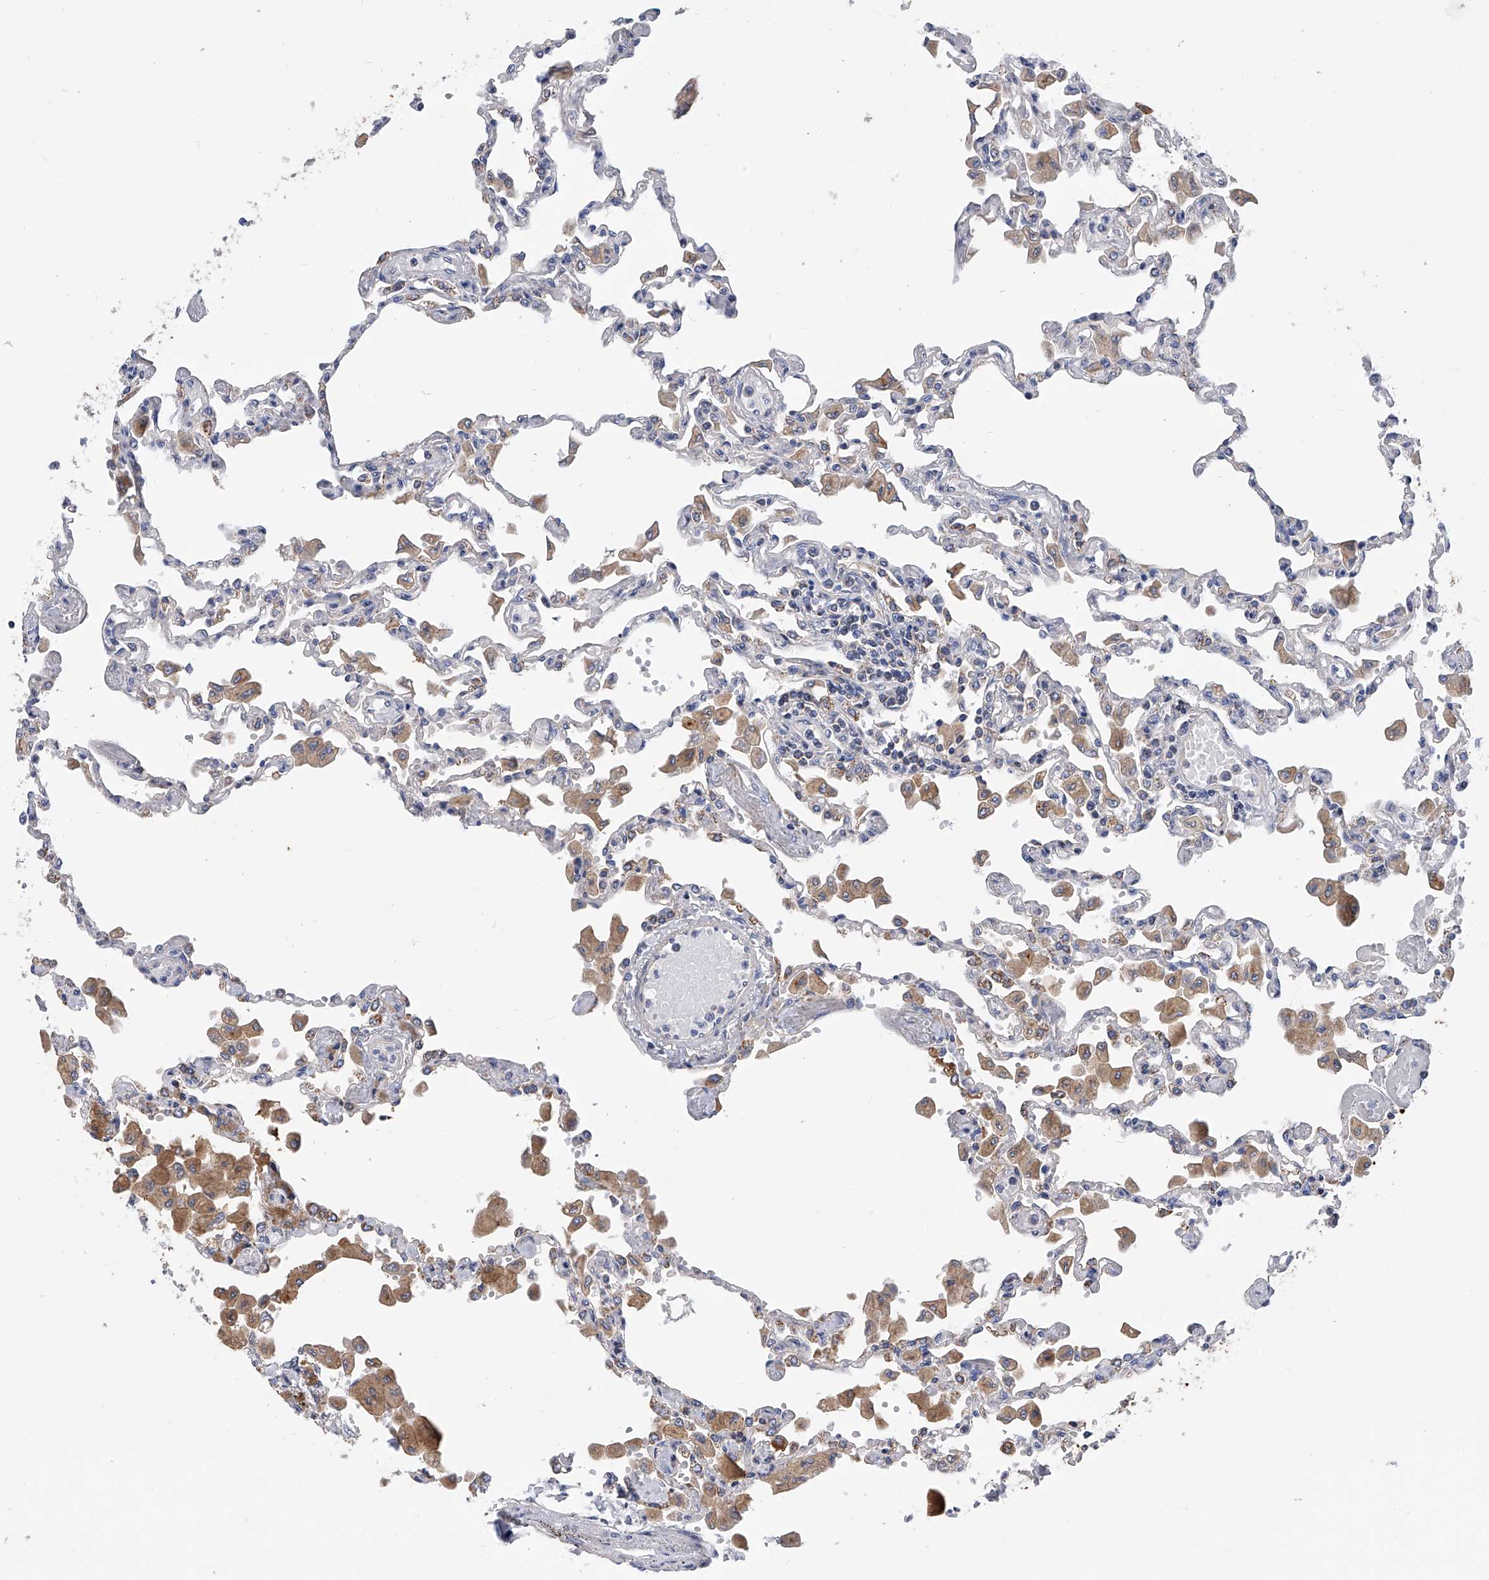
{"staining": {"intensity": "moderate", "quantity": "<25%", "location": "cytoplasmic/membranous"}, "tissue": "lung", "cell_type": "Alveolar cells", "image_type": "normal", "snomed": [{"axis": "morphology", "description": "Normal tissue, NOS"}, {"axis": "topography", "description": "Bronchus"}, {"axis": "topography", "description": "Lung"}], "caption": "Lung stained with DAB (3,3'-diaminobenzidine) immunohistochemistry shows low levels of moderate cytoplasmic/membranous positivity in about <25% of alveolar cells. The protein is shown in brown color, while the nuclei are stained blue.", "gene": "PDSS2", "patient": {"sex": "female", "age": 49}}